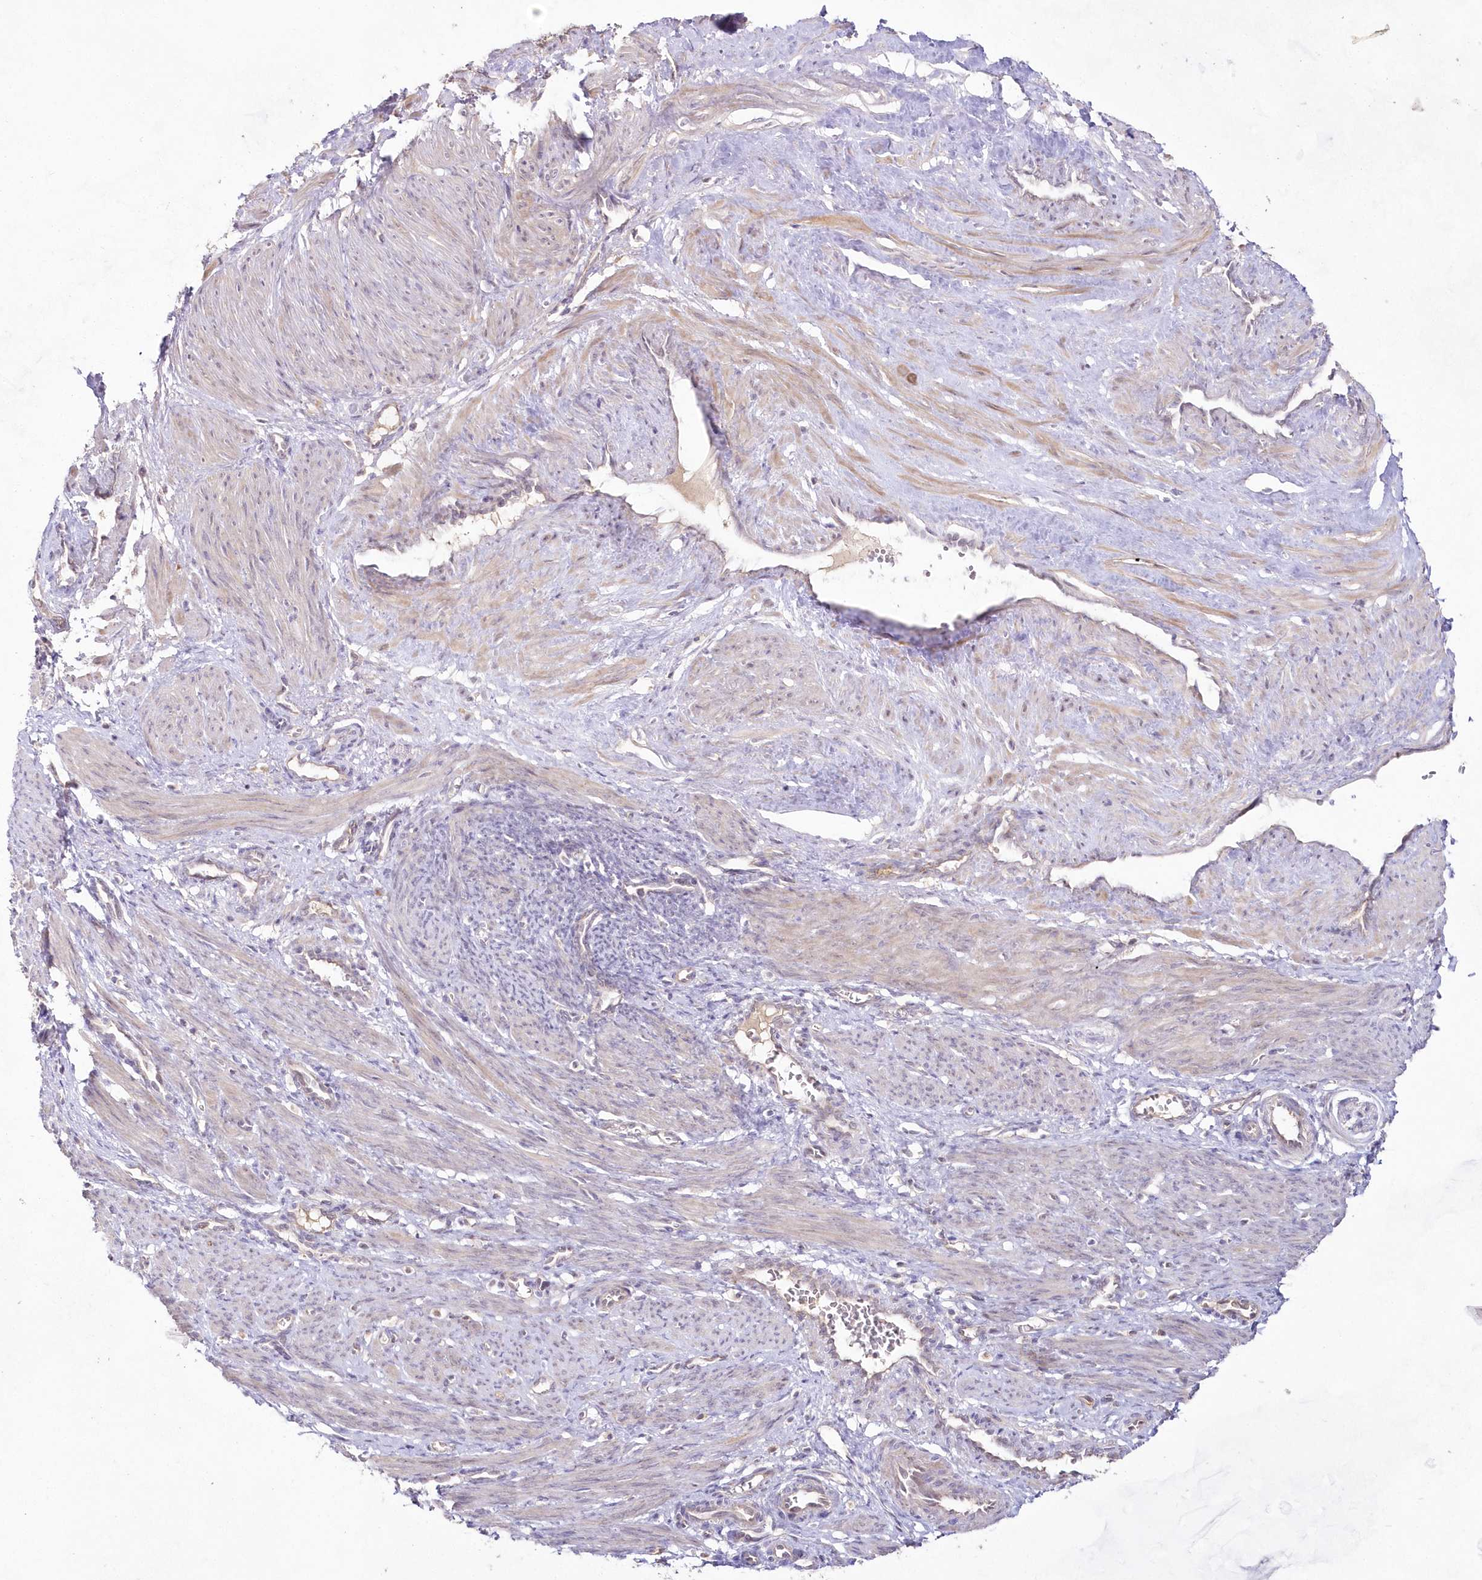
{"staining": {"intensity": "weak", "quantity": "<25%", "location": "cytoplasmic/membranous"}, "tissue": "smooth muscle", "cell_type": "Smooth muscle cells", "image_type": "normal", "snomed": [{"axis": "morphology", "description": "Normal tissue, NOS"}, {"axis": "topography", "description": "Endometrium"}], "caption": "IHC image of unremarkable smooth muscle: smooth muscle stained with DAB (3,3'-diaminobenzidine) demonstrates no significant protein expression in smooth muscle cells.", "gene": "IMPA1", "patient": {"sex": "female", "age": 33}}